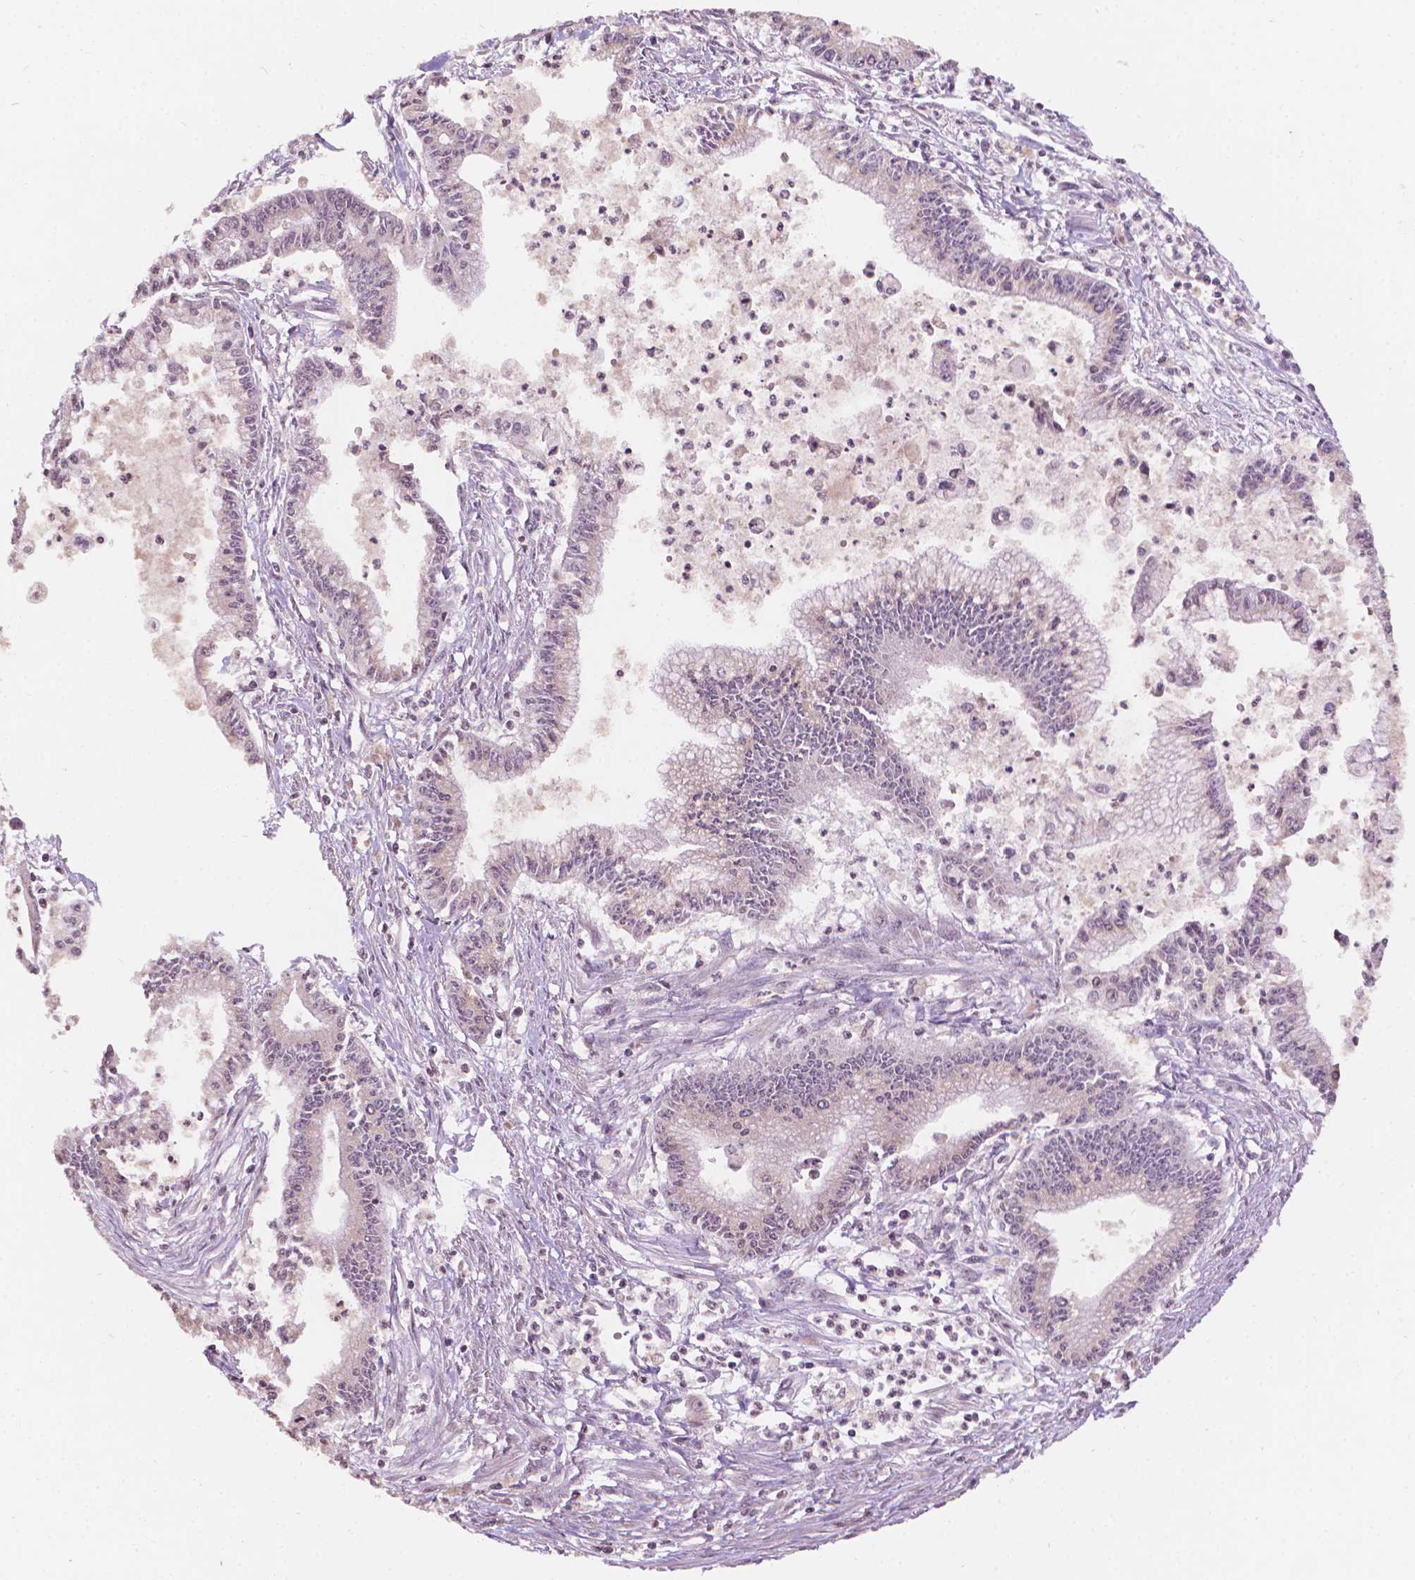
{"staining": {"intensity": "negative", "quantity": "none", "location": "none"}, "tissue": "pancreatic cancer", "cell_type": "Tumor cells", "image_type": "cancer", "snomed": [{"axis": "morphology", "description": "Adenocarcinoma, NOS"}, {"axis": "topography", "description": "Pancreas"}], "caption": "Human pancreatic adenocarcinoma stained for a protein using immunohistochemistry exhibits no staining in tumor cells.", "gene": "NOS1AP", "patient": {"sex": "female", "age": 65}}